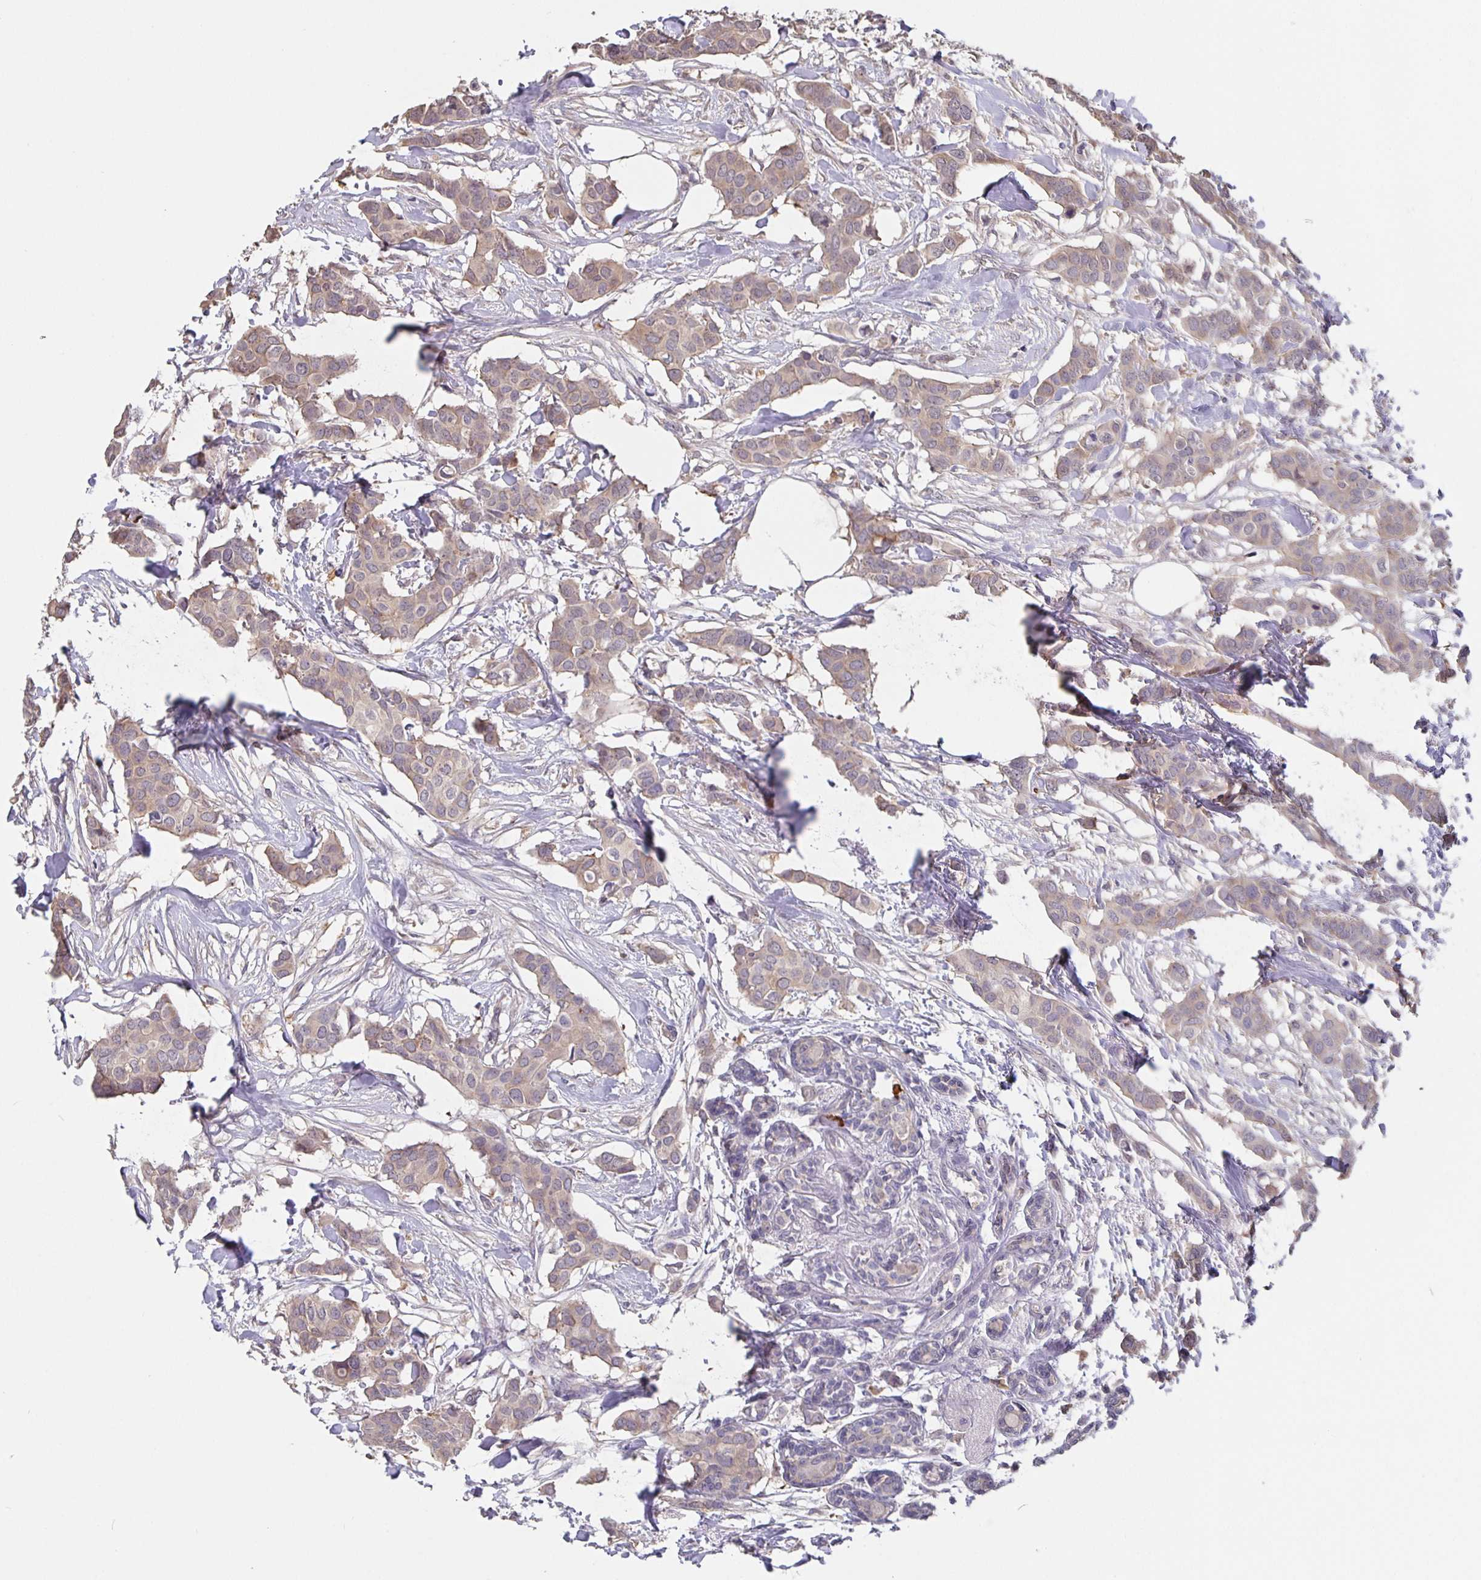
{"staining": {"intensity": "weak", "quantity": "25%-75%", "location": "cytoplasmic/membranous"}, "tissue": "breast cancer", "cell_type": "Tumor cells", "image_type": "cancer", "snomed": [{"axis": "morphology", "description": "Duct carcinoma"}, {"axis": "topography", "description": "Breast"}], "caption": "Breast cancer (intraductal carcinoma) stained with a protein marker reveals weak staining in tumor cells.", "gene": "FEM1C", "patient": {"sex": "female", "age": 62}}